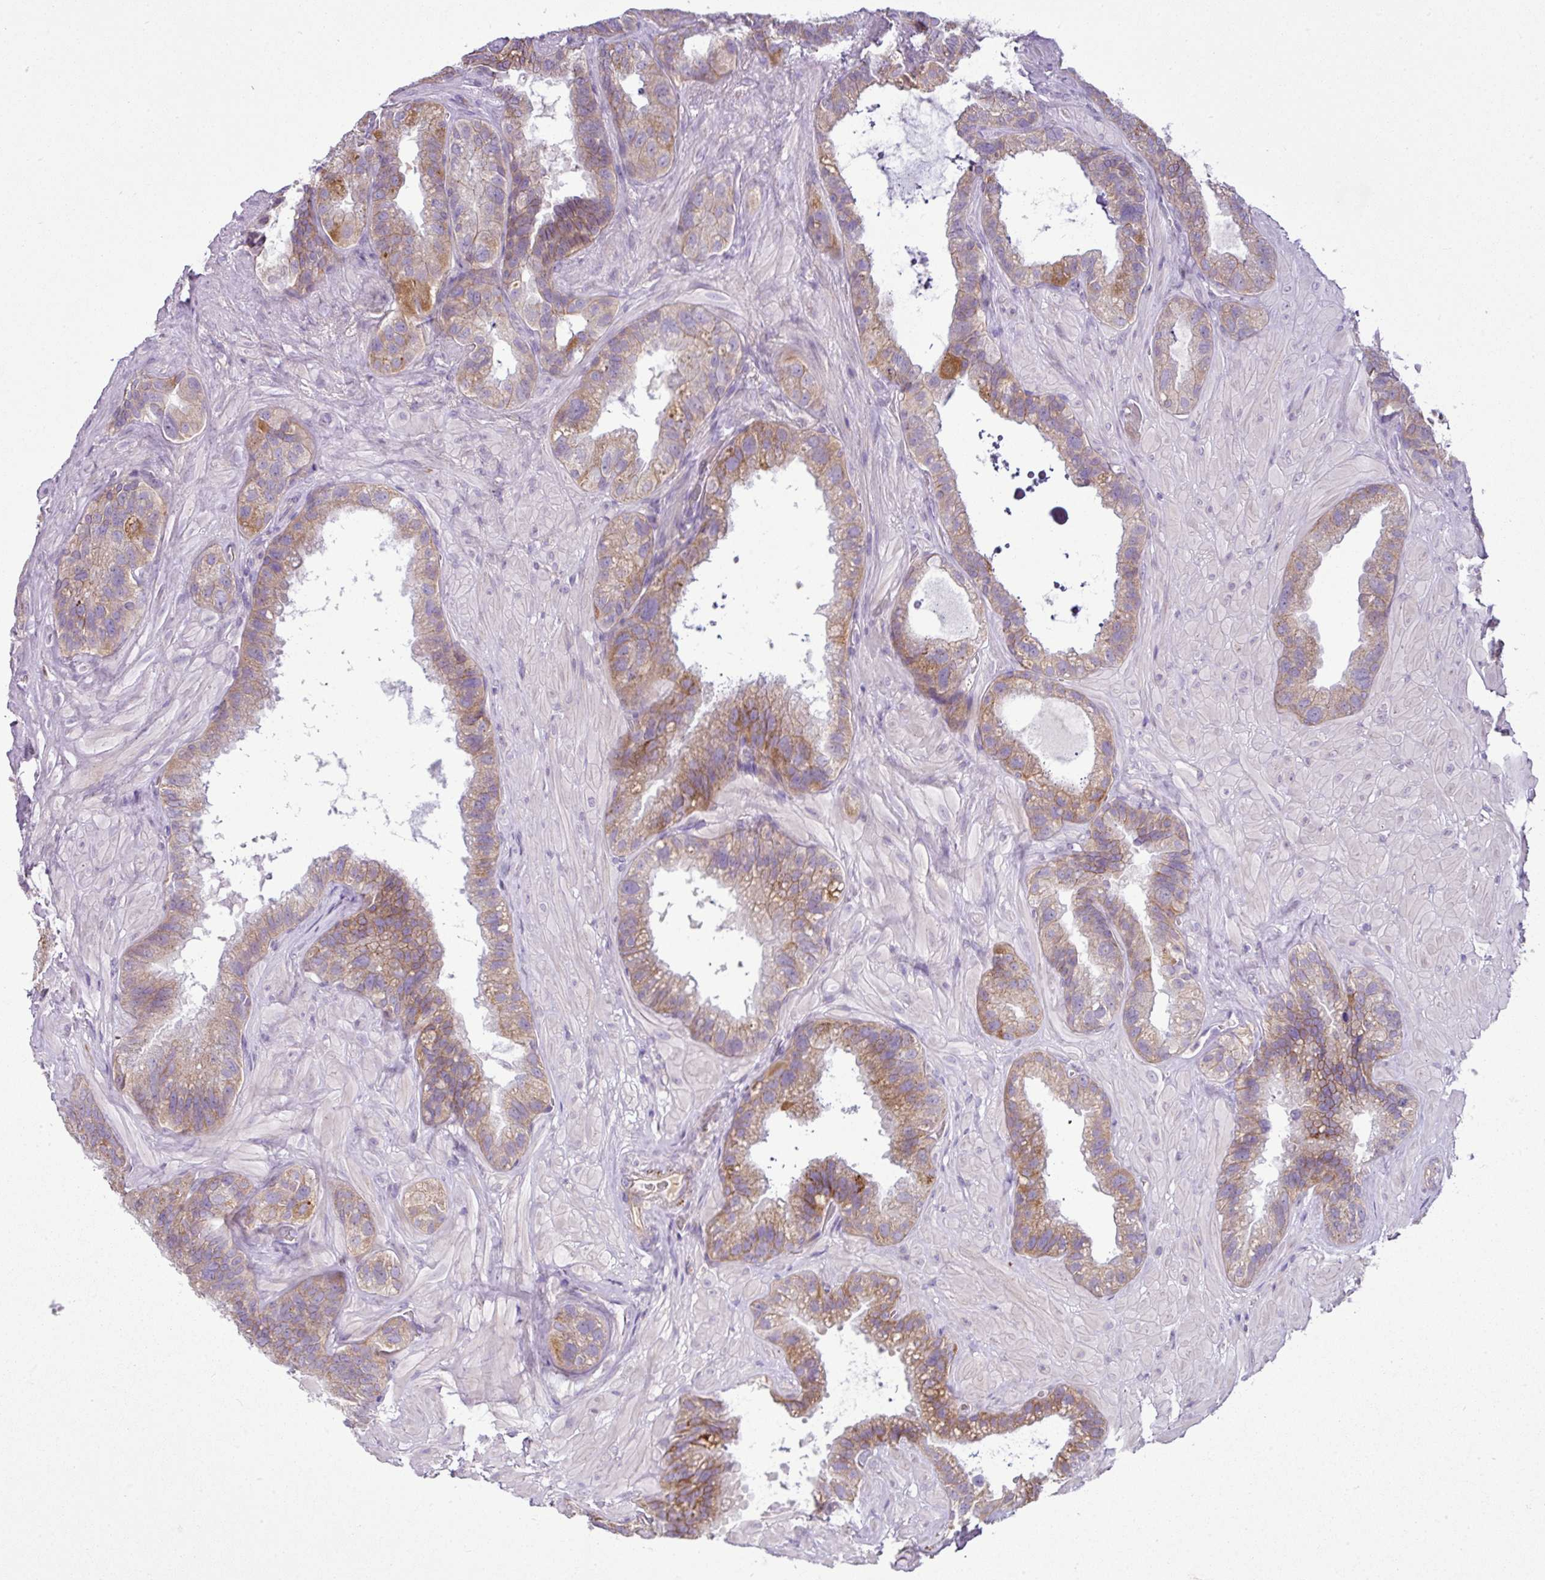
{"staining": {"intensity": "moderate", "quantity": ">75%", "location": "cytoplasmic/membranous"}, "tissue": "seminal vesicle", "cell_type": "Glandular cells", "image_type": "normal", "snomed": [{"axis": "morphology", "description": "Normal tissue, NOS"}, {"axis": "topography", "description": "Seminal veicle"}, {"axis": "topography", "description": "Peripheral nerve tissue"}], "caption": "This image displays benign seminal vesicle stained with IHC to label a protein in brown. The cytoplasmic/membranous of glandular cells show moderate positivity for the protein. Nuclei are counter-stained blue.", "gene": "GAN", "patient": {"sex": "male", "age": 76}}